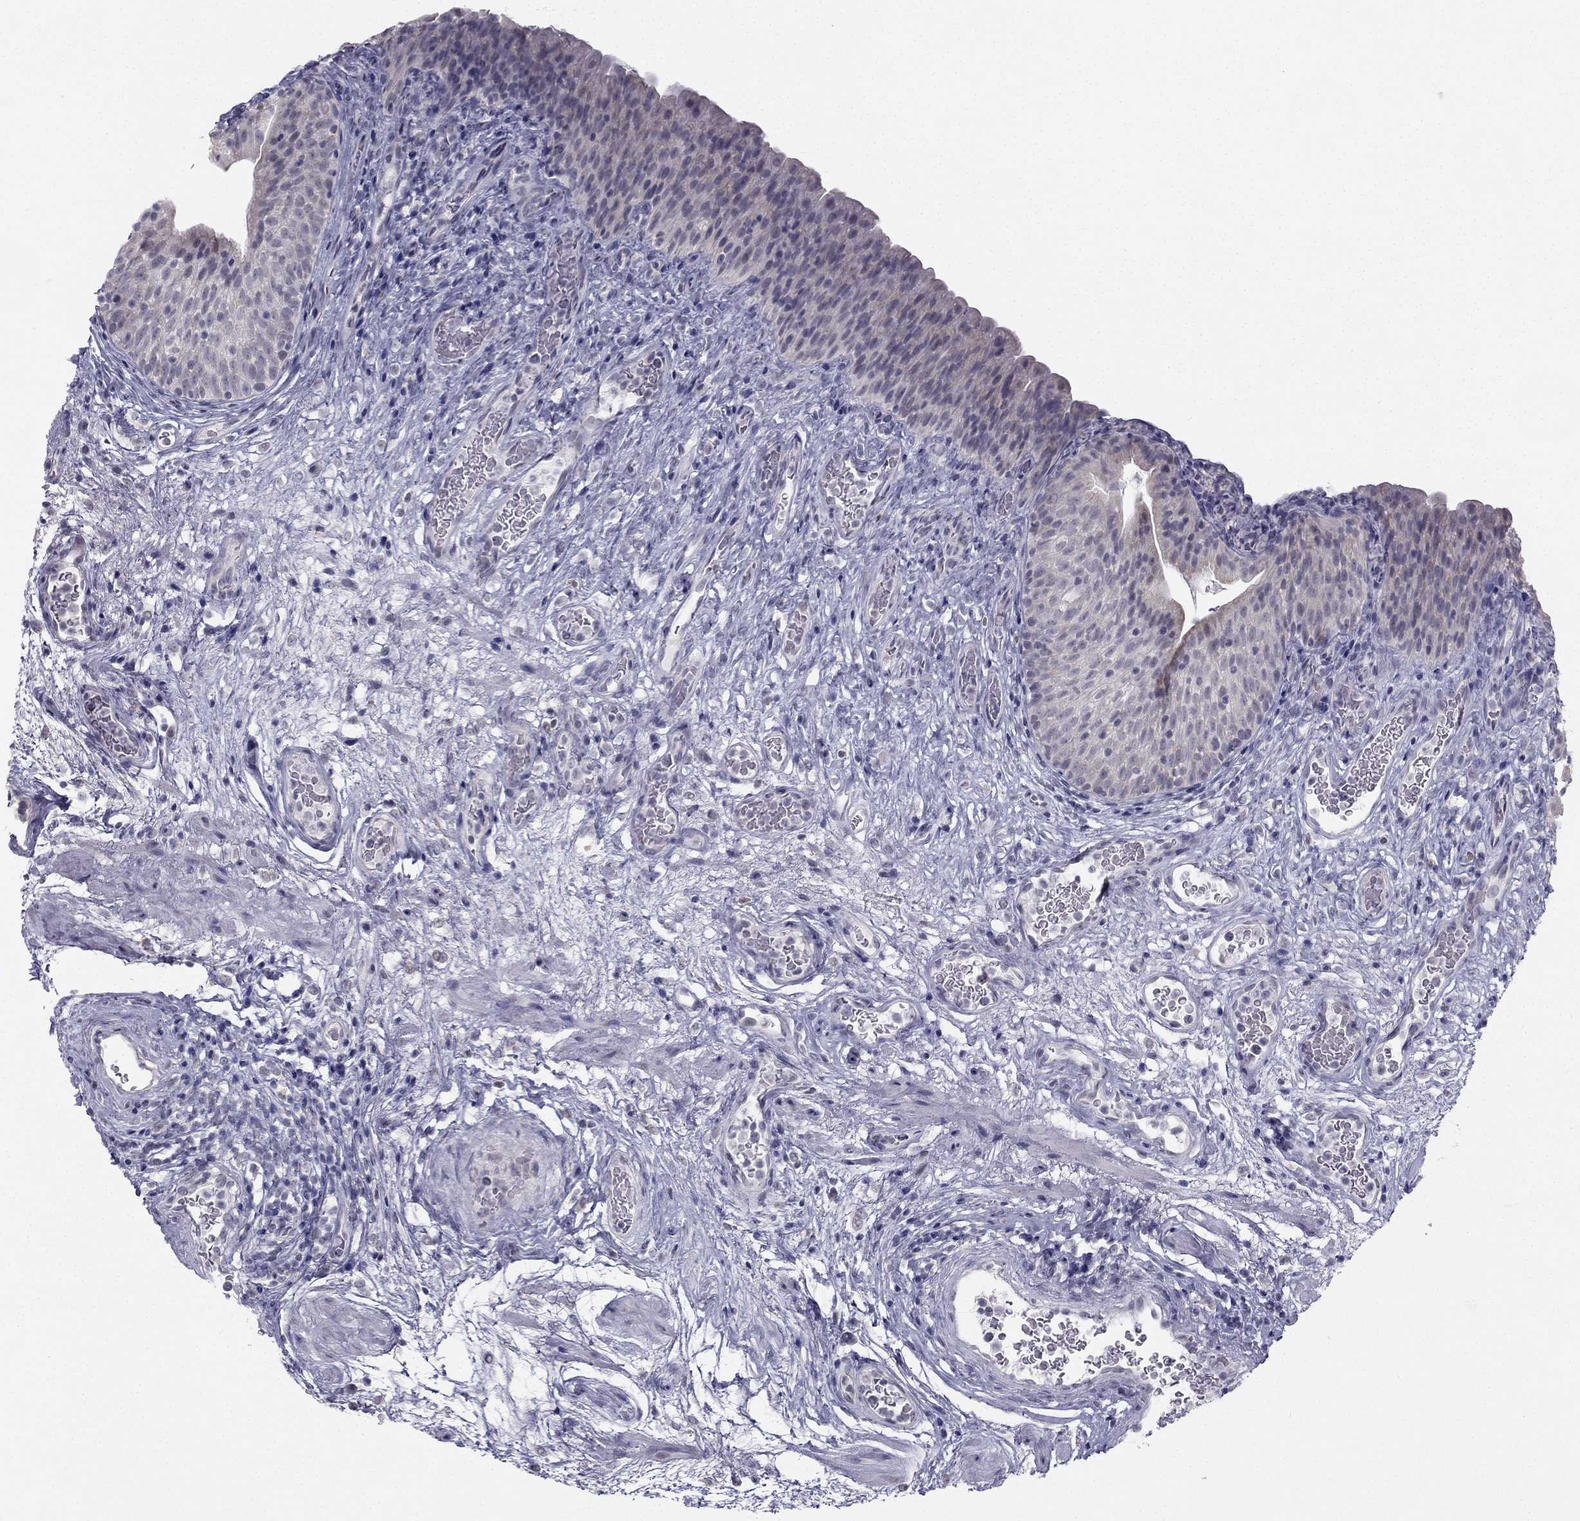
{"staining": {"intensity": "negative", "quantity": "none", "location": "none"}, "tissue": "urinary bladder", "cell_type": "Urothelial cells", "image_type": "normal", "snomed": [{"axis": "morphology", "description": "Normal tissue, NOS"}, {"axis": "topography", "description": "Urinary bladder"}], "caption": "Immunohistochemistry (IHC) image of benign human urinary bladder stained for a protein (brown), which reveals no positivity in urothelial cells. (DAB (3,3'-diaminobenzidine) IHC with hematoxylin counter stain).", "gene": "C5orf49", "patient": {"sex": "male", "age": 76}}